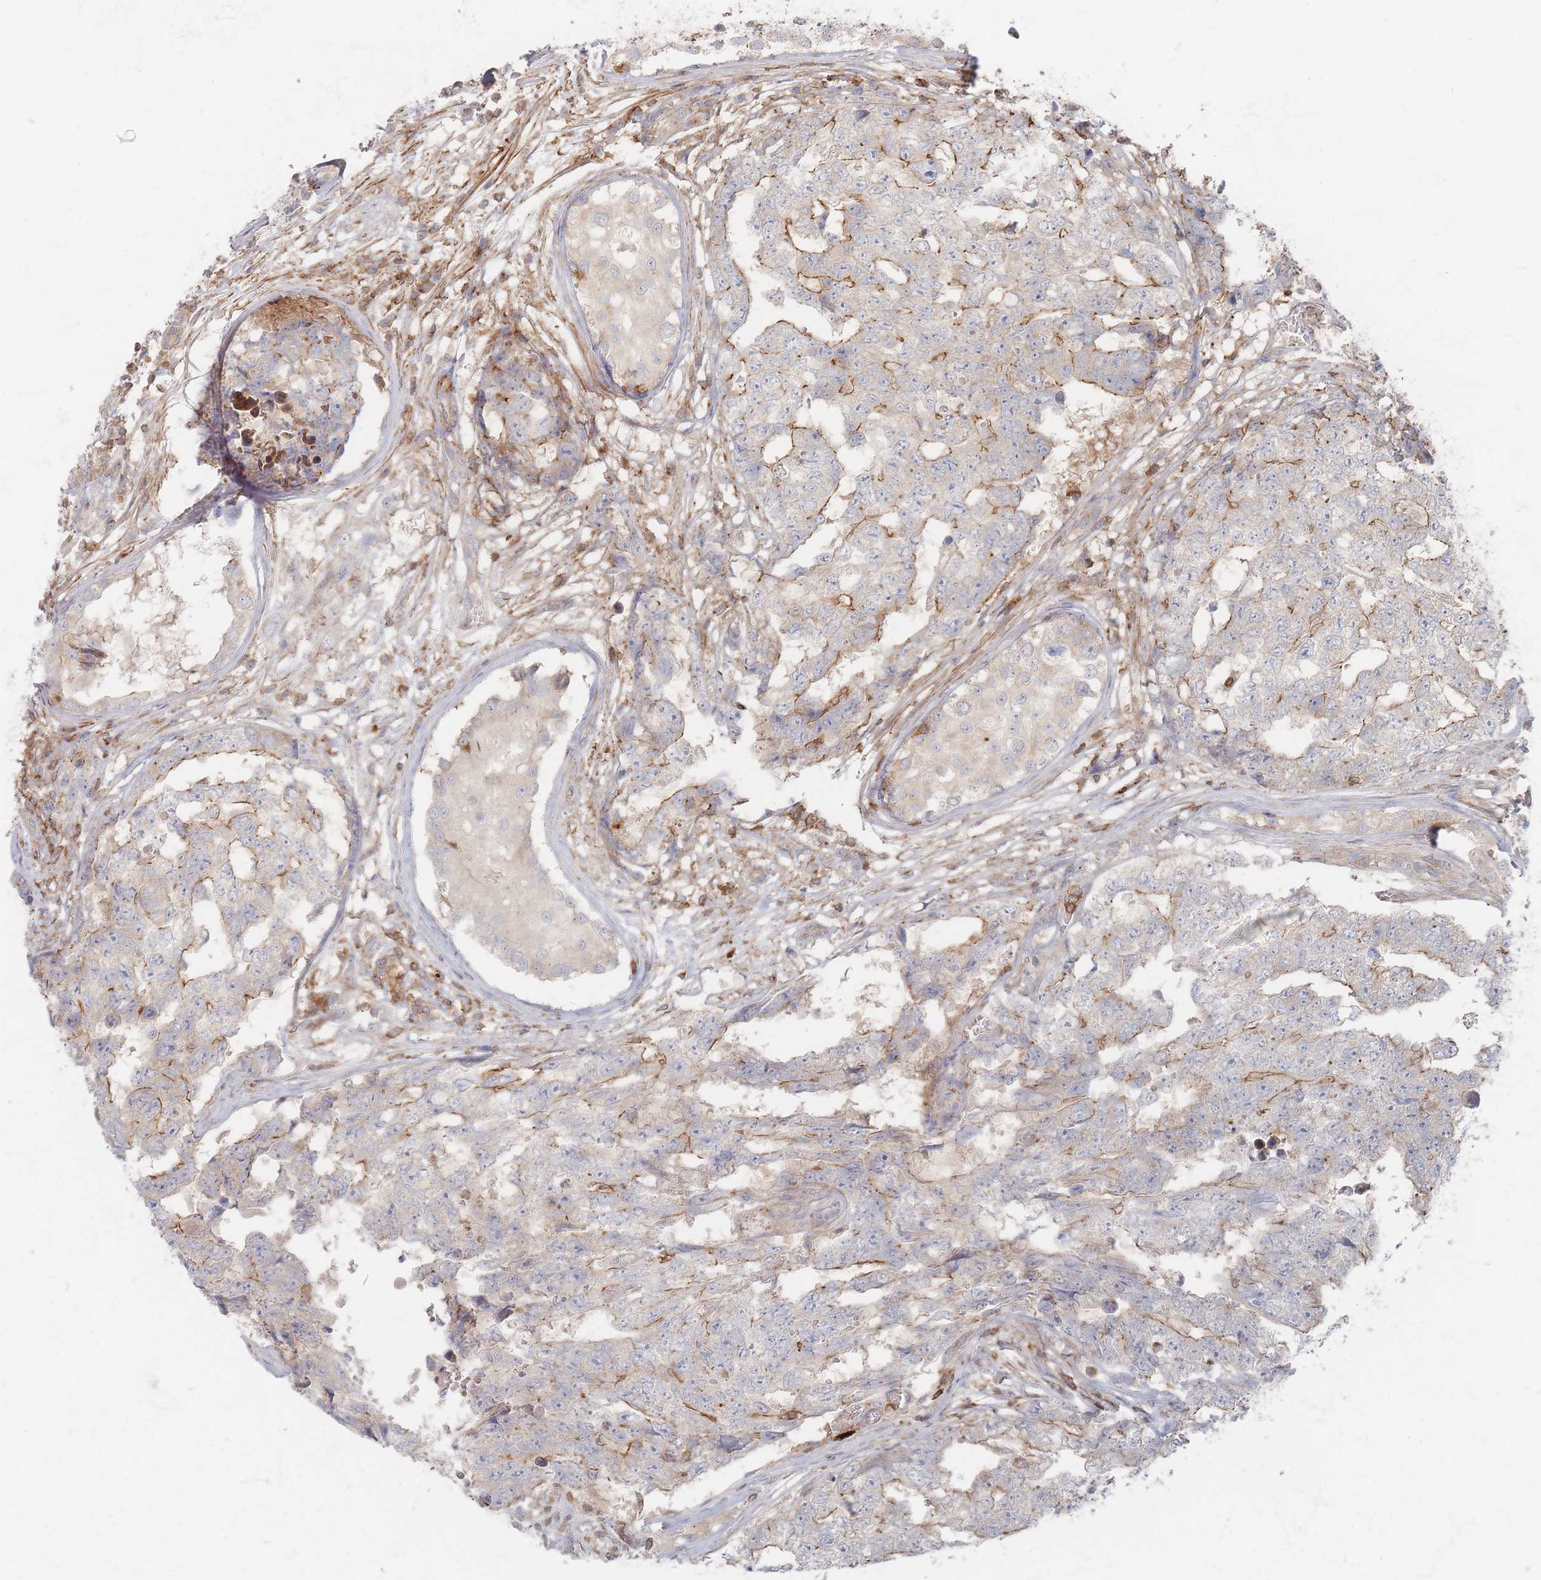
{"staining": {"intensity": "moderate", "quantity": ">75%", "location": "cytoplasmic/membranous"}, "tissue": "testis cancer", "cell_type": "Tumor cells", "image_type": "cancer", "snomed": [{"axis": "morphology", "description": "Carcinoma, Embryonal, NOS"}, {"axis": "topography", "description": "Testis"}], "caption": "Moderate cytoplasmic/membranous expression is appreciated in about >75% of tumor cells in testis cancer.", "gene": "ZNF852", "patient": {"sex": "male", "age": 25}}